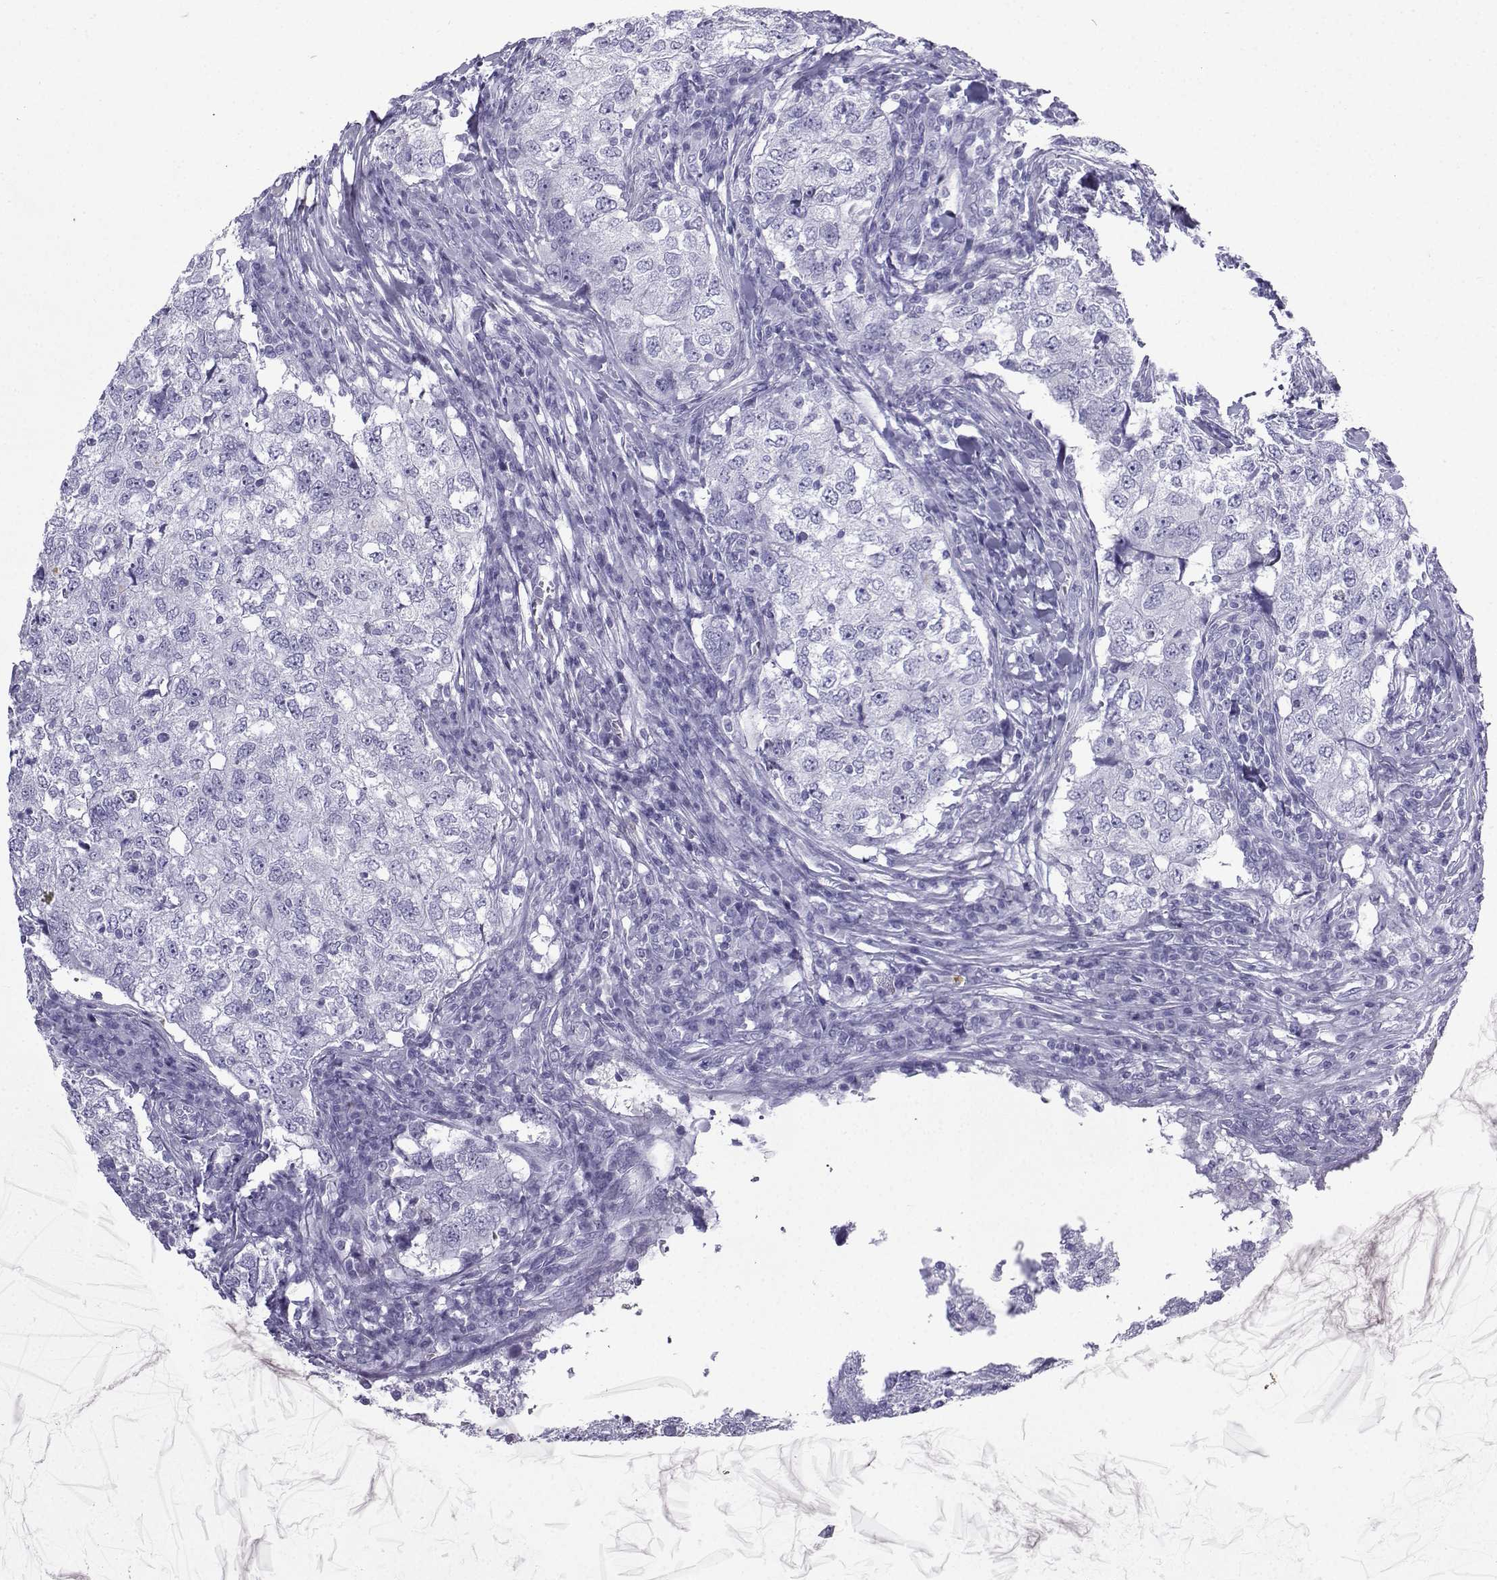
{"staining": {"intensity": "negative", "quantity": "none", "location": "none"}, "tissue": "breast cancer", "cell_type": "Tumor cells", "image_type": "cancer", "snomed": [{"axis": "morphology", "description": "Duct carcinoma"}, {"axis": "topography", "description": "Breast"}], "caption": "Tumor cells are negative for protein expression in human breast cancer.", "gene": "SLC18A2", "patient": {"sex": "female", "age": 30}}